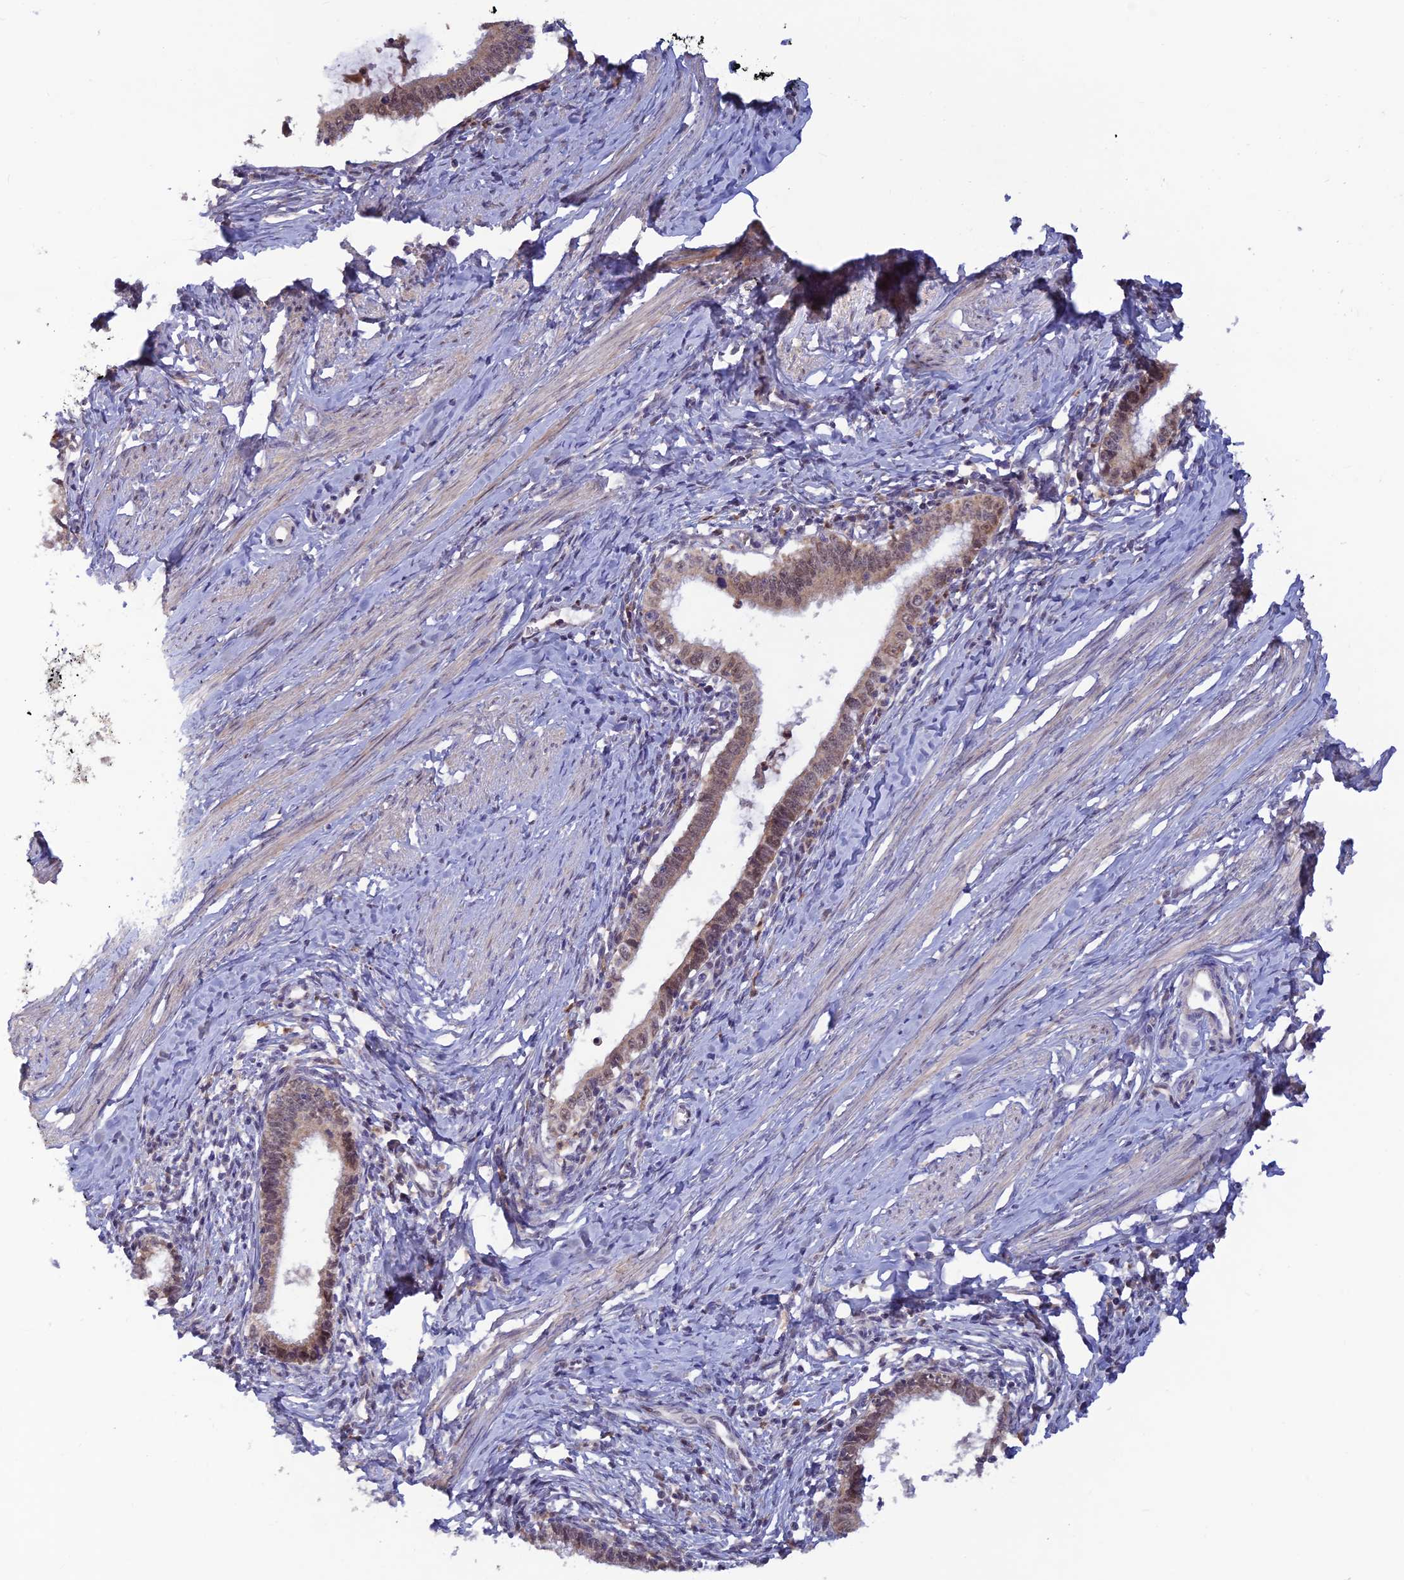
{"staining": {"intensity": "weak", "quantity": ">75%", "location": "cytoplasmic/membranous,nuclear"}, "tissue": "cervical cancer", "cell_type": "Tumor cells", "image_type": "cancer", "snomed": [{"axis": "morphology", "description": "Adenocarcinoma, NOS"}, {"axis": "topography", "description": "Cervix"}], "caption": "Tumor cells exhibit low levels of weak cytoplasmic/membranous and nuclear positivity in approximately >75% of cells in human cervical cancer.", "gene": "FASTKD5", "patient": {"sex": "female", "age": 36}}